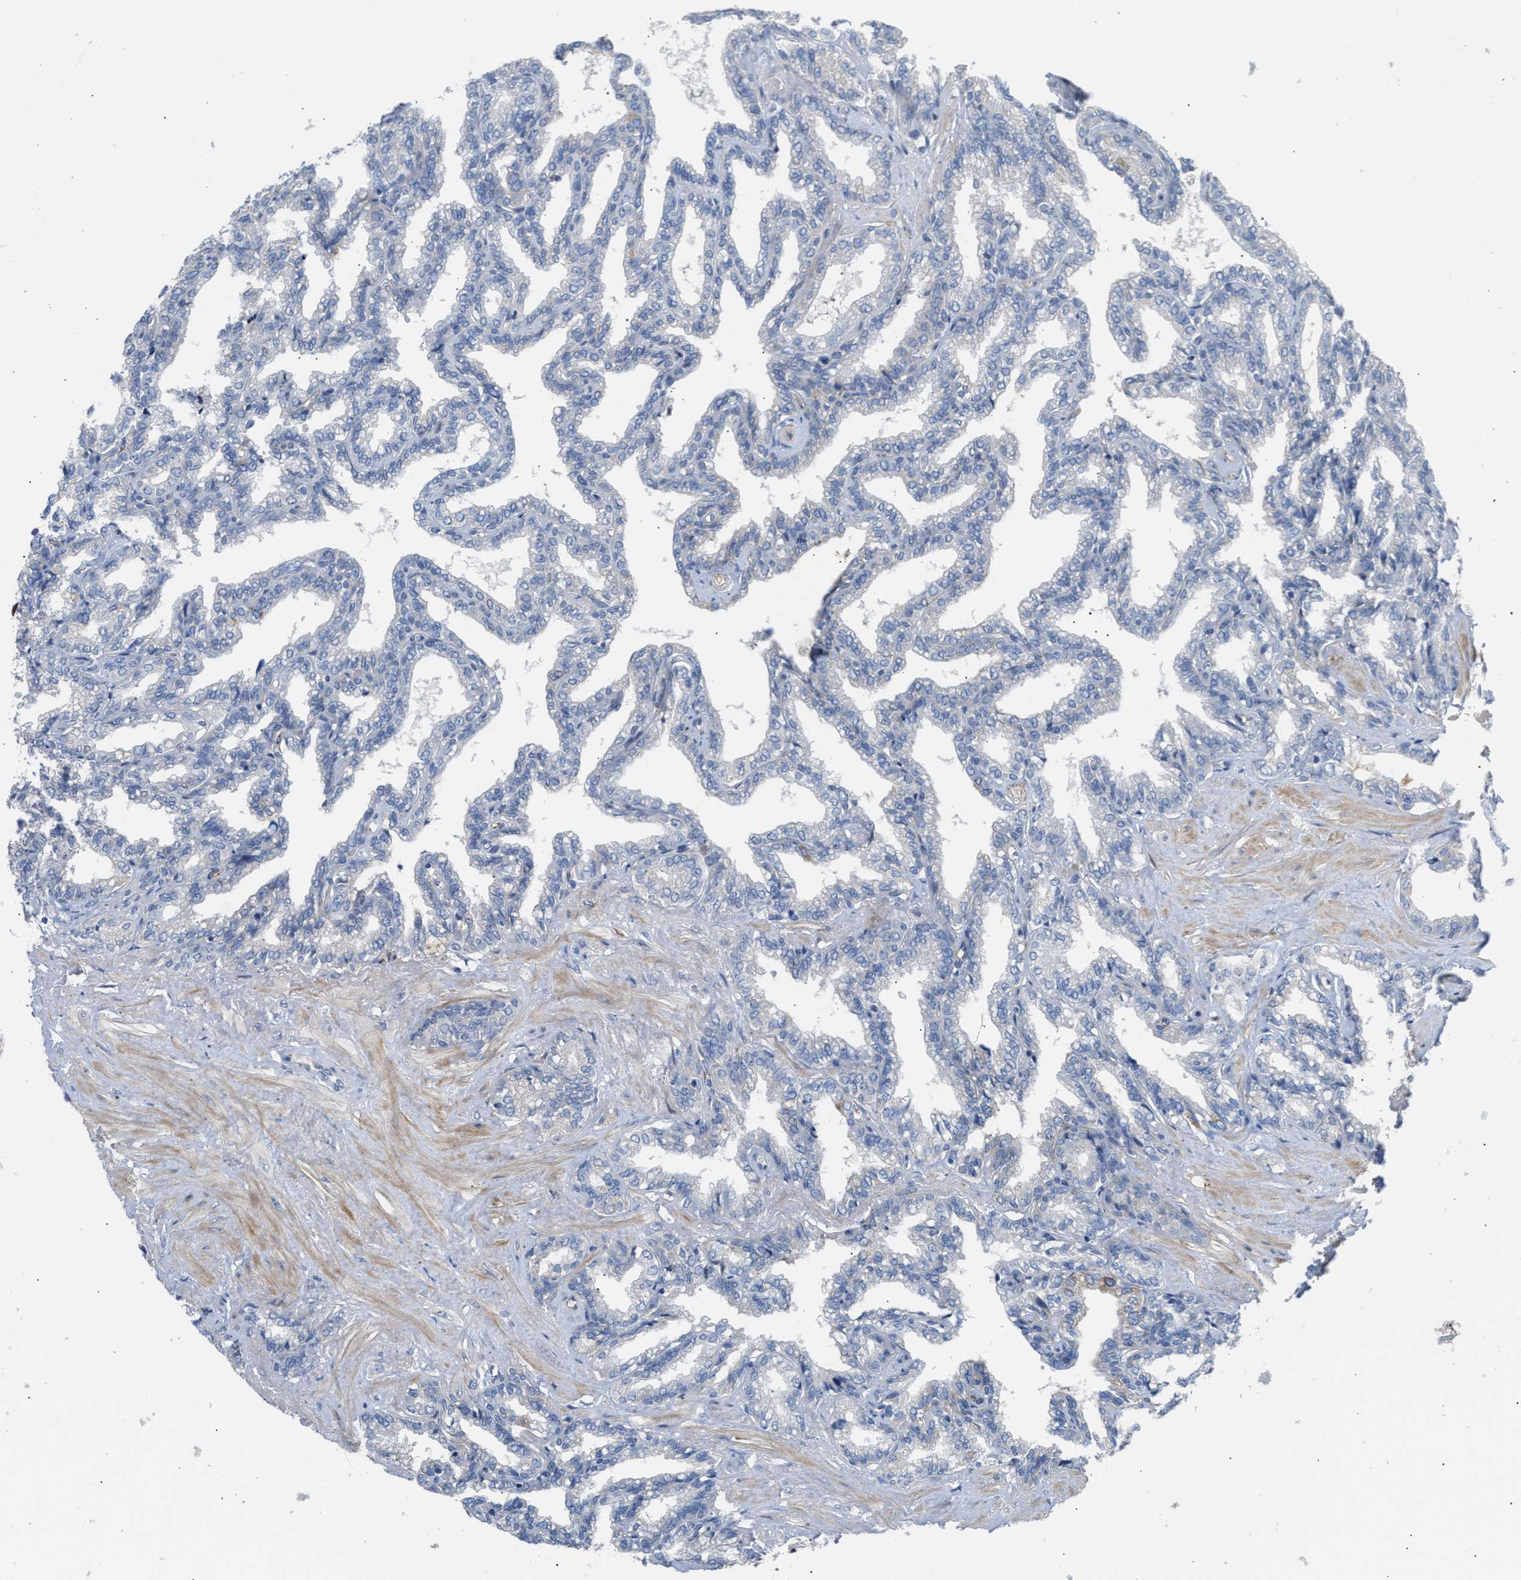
{"staining": {"intensity": "negative", "quantity": "none", "location": "none"}, "tissue": "seminal vesicle", "cell_type": "Glandular cells", "image_type": "normal", "snomed": [{"axis": "morphology", "description": "Normal tissue, NOS"}, {"axis": "topography", "description": "Seminal veicle"}], "caption": "DAB (3,3'-diaminobenzidine) immunohistochemical staining of benign human seminal vesicle displays no significant staining in glandular cells.", "gene": "TFPI", "patient": {"sex": "male", "age": 46}}